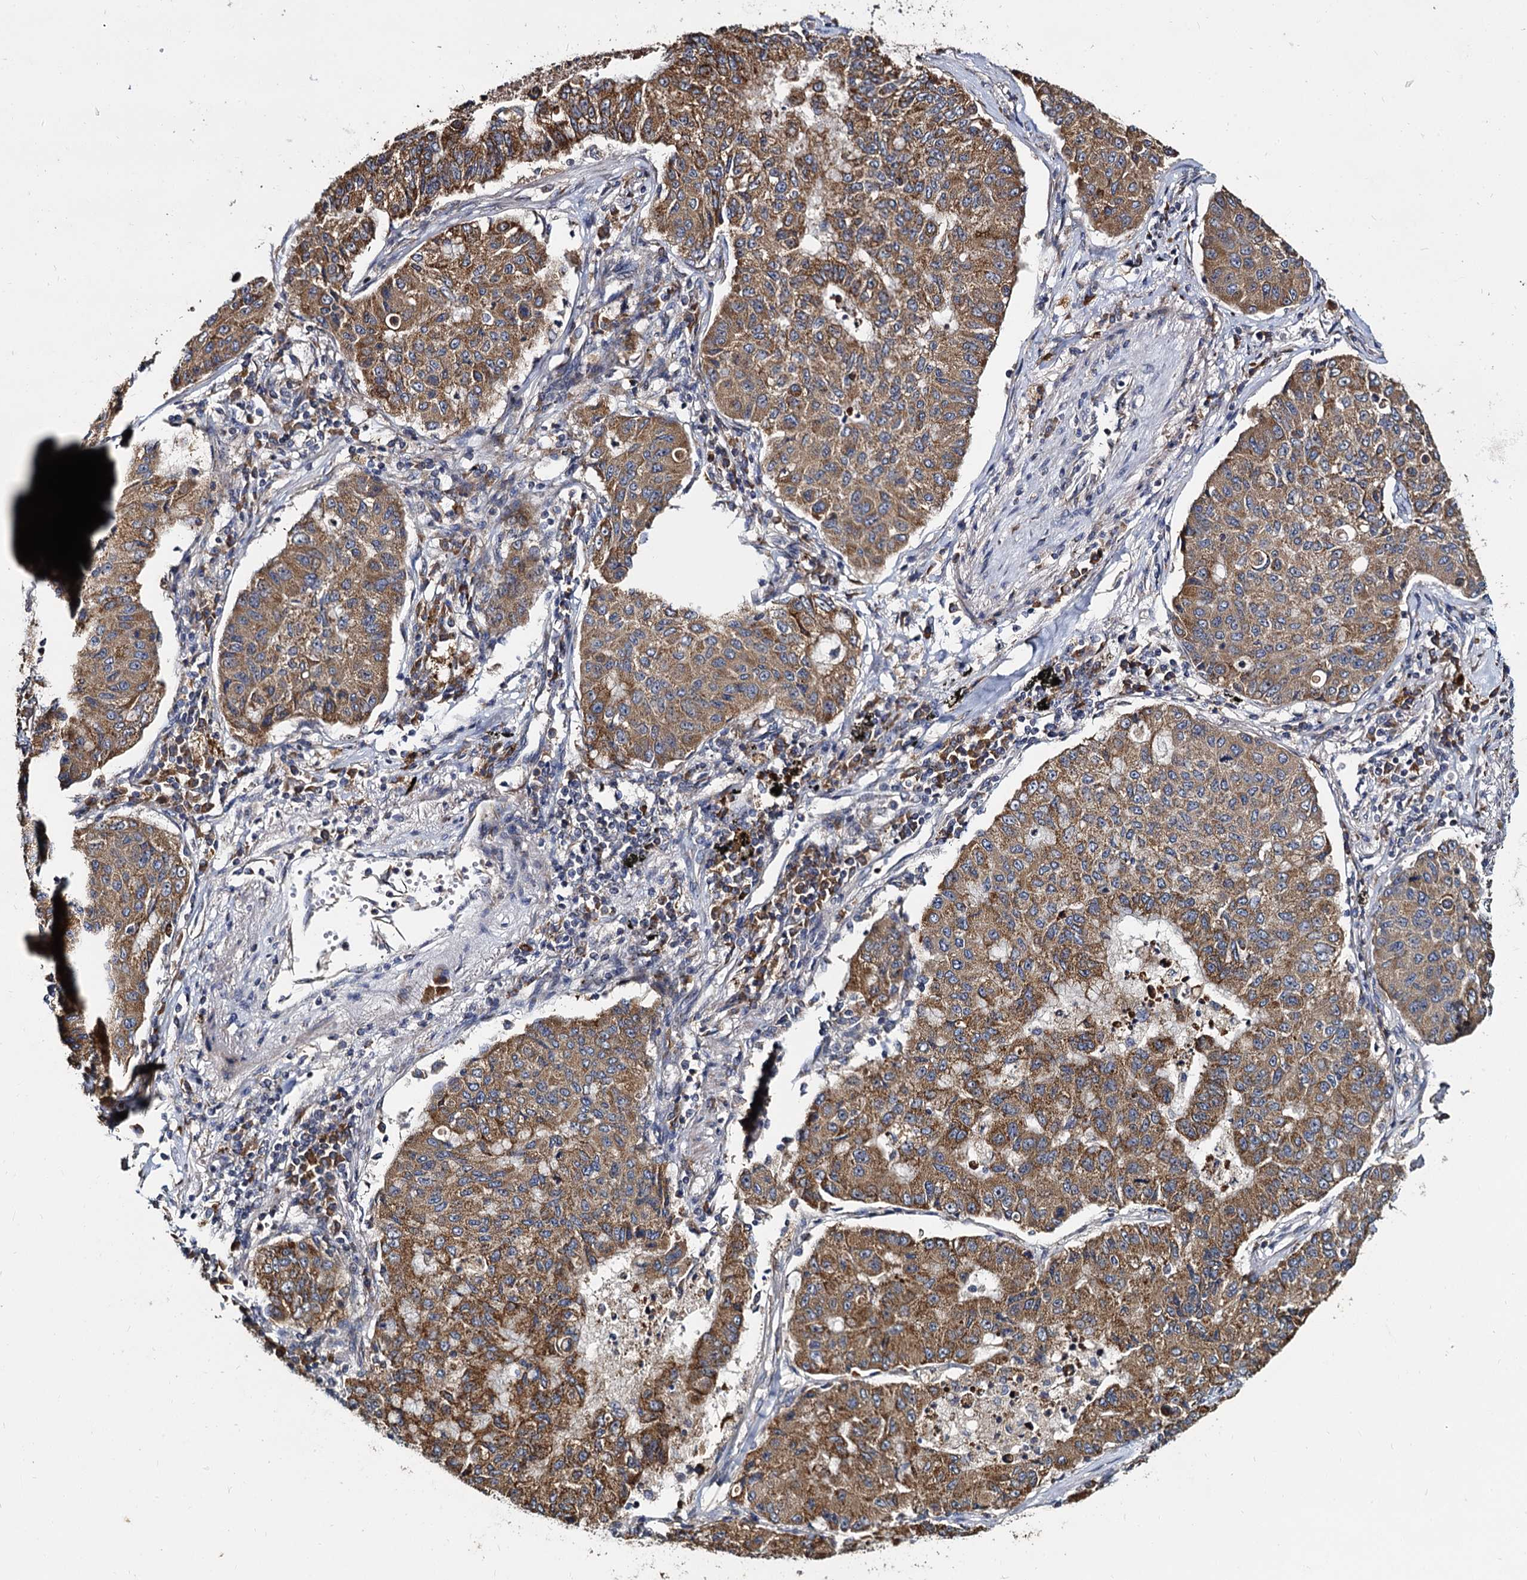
{"staining": {"intensity": "moderate", "quantity": ">75%", "location": "cytoplasmic/membranous"}, "tissue": "lung cancer", "cell_type": "Tumor cells", "image_type": "cancer", "snomed": [{"axis": "morphology", "description": "Squamous cell carcinoma, NOS"}, {"axis": "topography", "description": "Lung"}], "caption": "Brown immunohistochemical staining in squamous cell carcinoma (lung) demonstrates moderate cytoplasmic/membranous expression in approximately >75% of tumor cells.", "gene": "WWC3", "patient": {"sex": "male", "age": 74}}